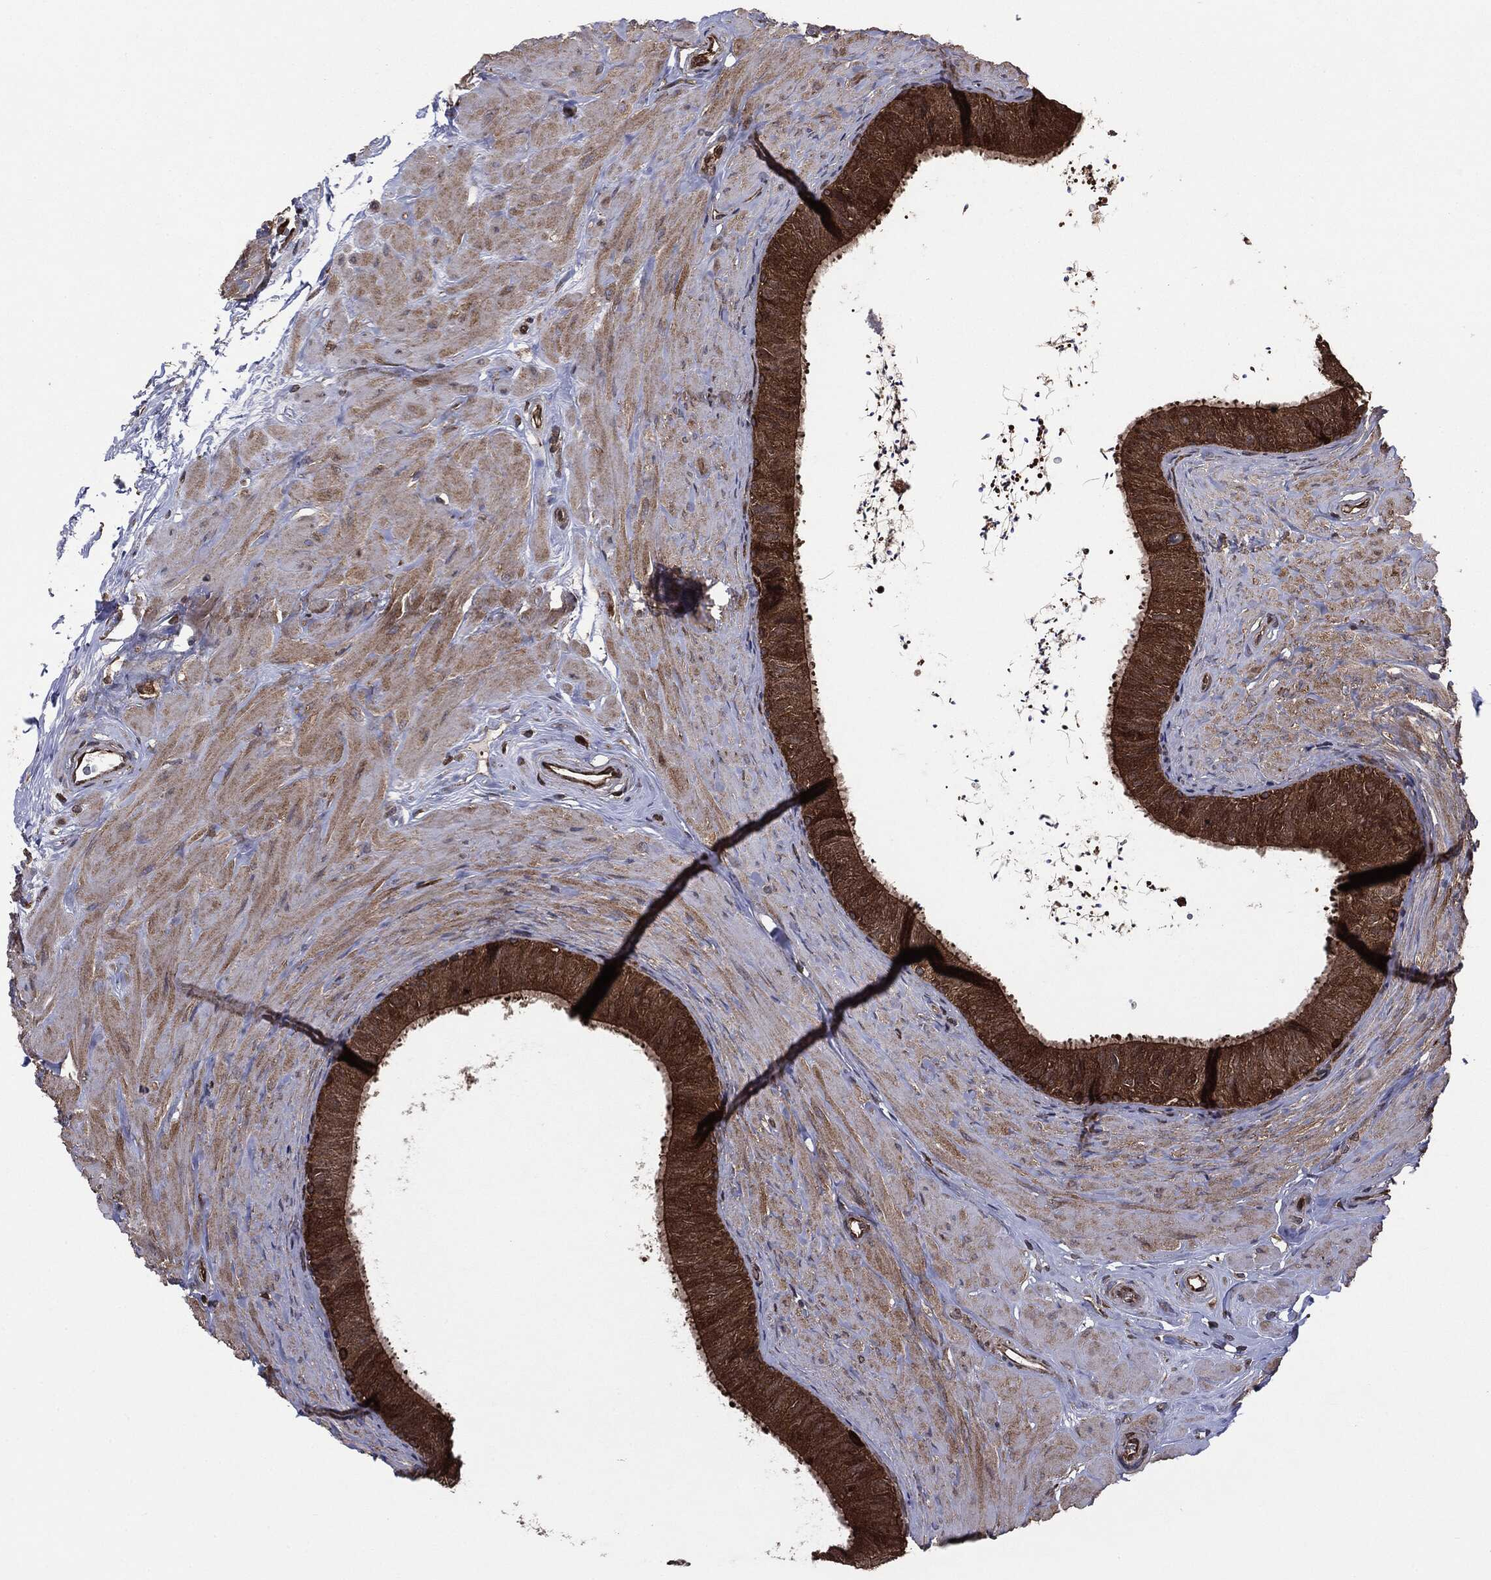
{"staining": {"intensity": "strong", "quantity": ">75%", "location": "cytoplasmic/membranous"}, "tissue": "epididymis", "cell_type": "Glandular cells", "image_type": "normal", "snomed": [{"axis": "morphology", "description": "Normal tissue, NOS"}, {"axis": "topography", "description": "Epididymis"}], "caption": "A brown stain labels strong cytoplasmic/membranous staining of a protein in glandular cells of unremarkable human epididymis. Immunohistochemistry (ihc) stains the protein of interest in brown and the nuclei are stained blue.", "gene": "NME1", "patient": {"sex": "male", "age": 34}}